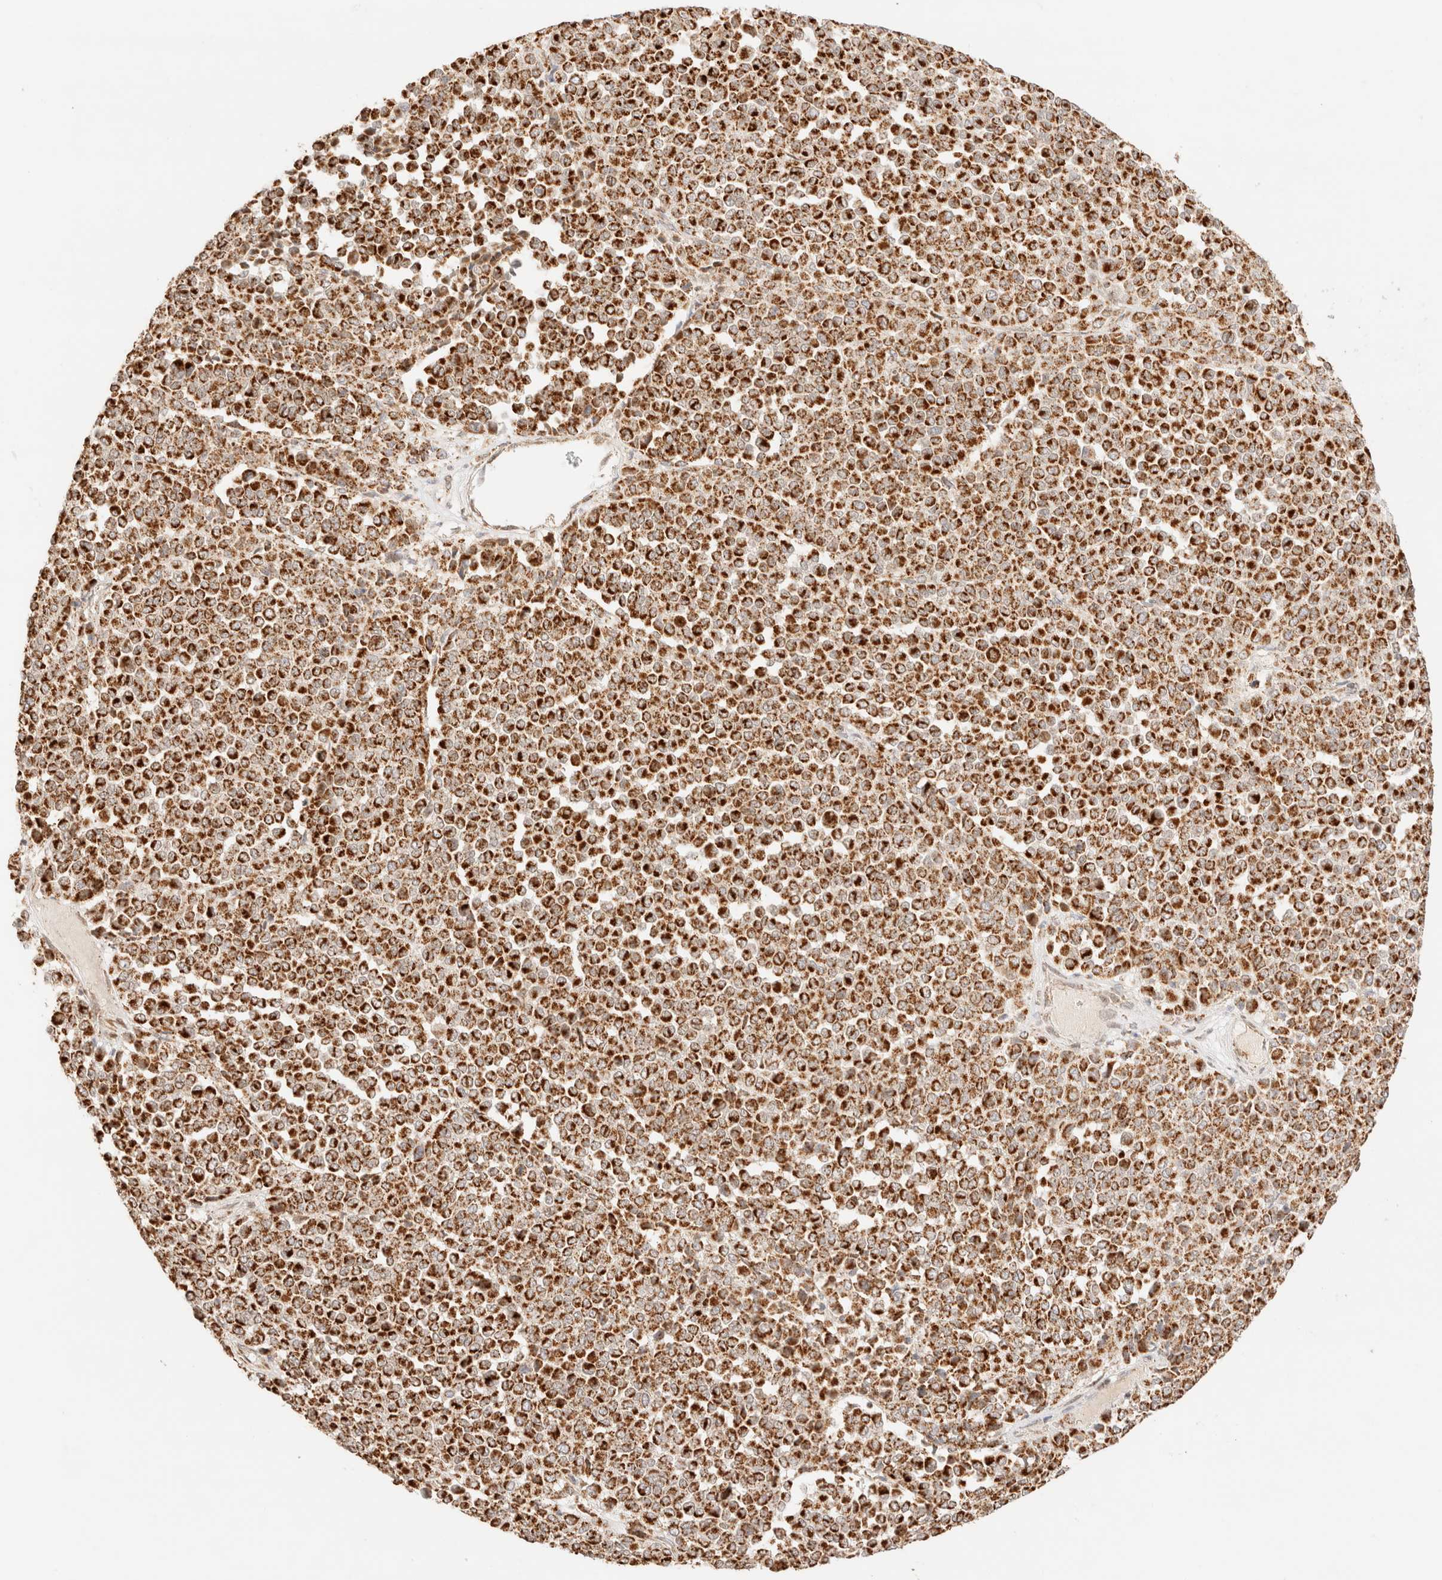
{"staining": {"intensity": "strong", "quantity": ">75%", "location": "cytoplasmic/membranous"}, "tissue": "melanoma", "cell_type": "Tumor cells", "image_type": "cancer", "snomed": [{"axis": "morphology", "description": "Malignant melanoma, Metastatic site"}, {"axis": "topography", "description": "Pancreas"}], "caption": "Immunohistochemical staining of melanoma reveals high levels of strong cytoplasmic/membranous staining in about >75% of tumor cells.", "gene": "TACO1", "patient": {"sex": "female", "age": 30}}